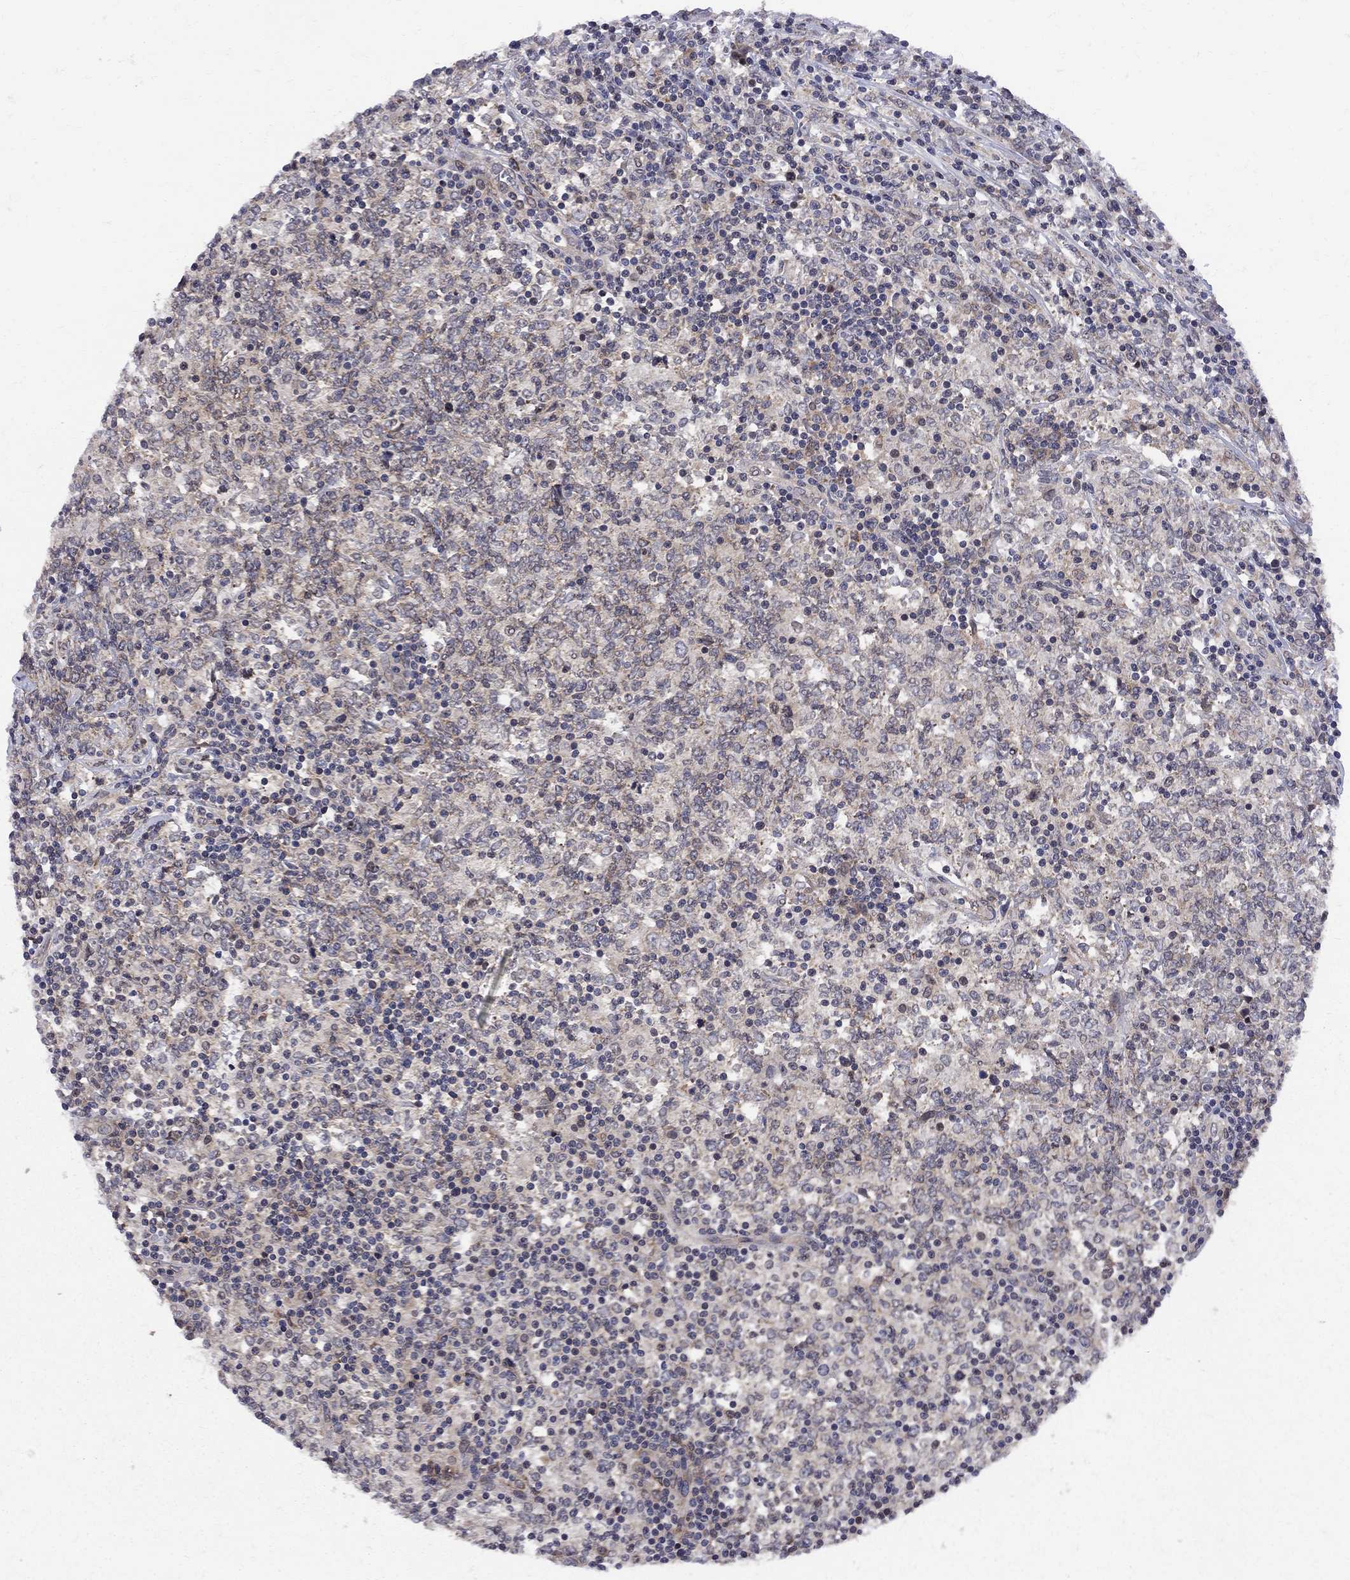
{"staining": {"intensity": "weak", "quantity": ">75%", "location": "cytoplasmic/membranous"}, "tissue": "lymphoma", "cell_type": "Tumor cells", "image_type": "cancer", "snomed": [{"axis": "morphology", "description": "Malignant lymphoma, non-Hodgkin's type, High grade"}, {"axis": "topography", "description": "Lymph node"}], "caption": "Lymphoma stained for a protein (brown) displays weak cytoplasmic/membranous positive expression in about >75% of tumor cells.", "gene": "CNOT11", "patient": {"sex": "female", "age": 84}}